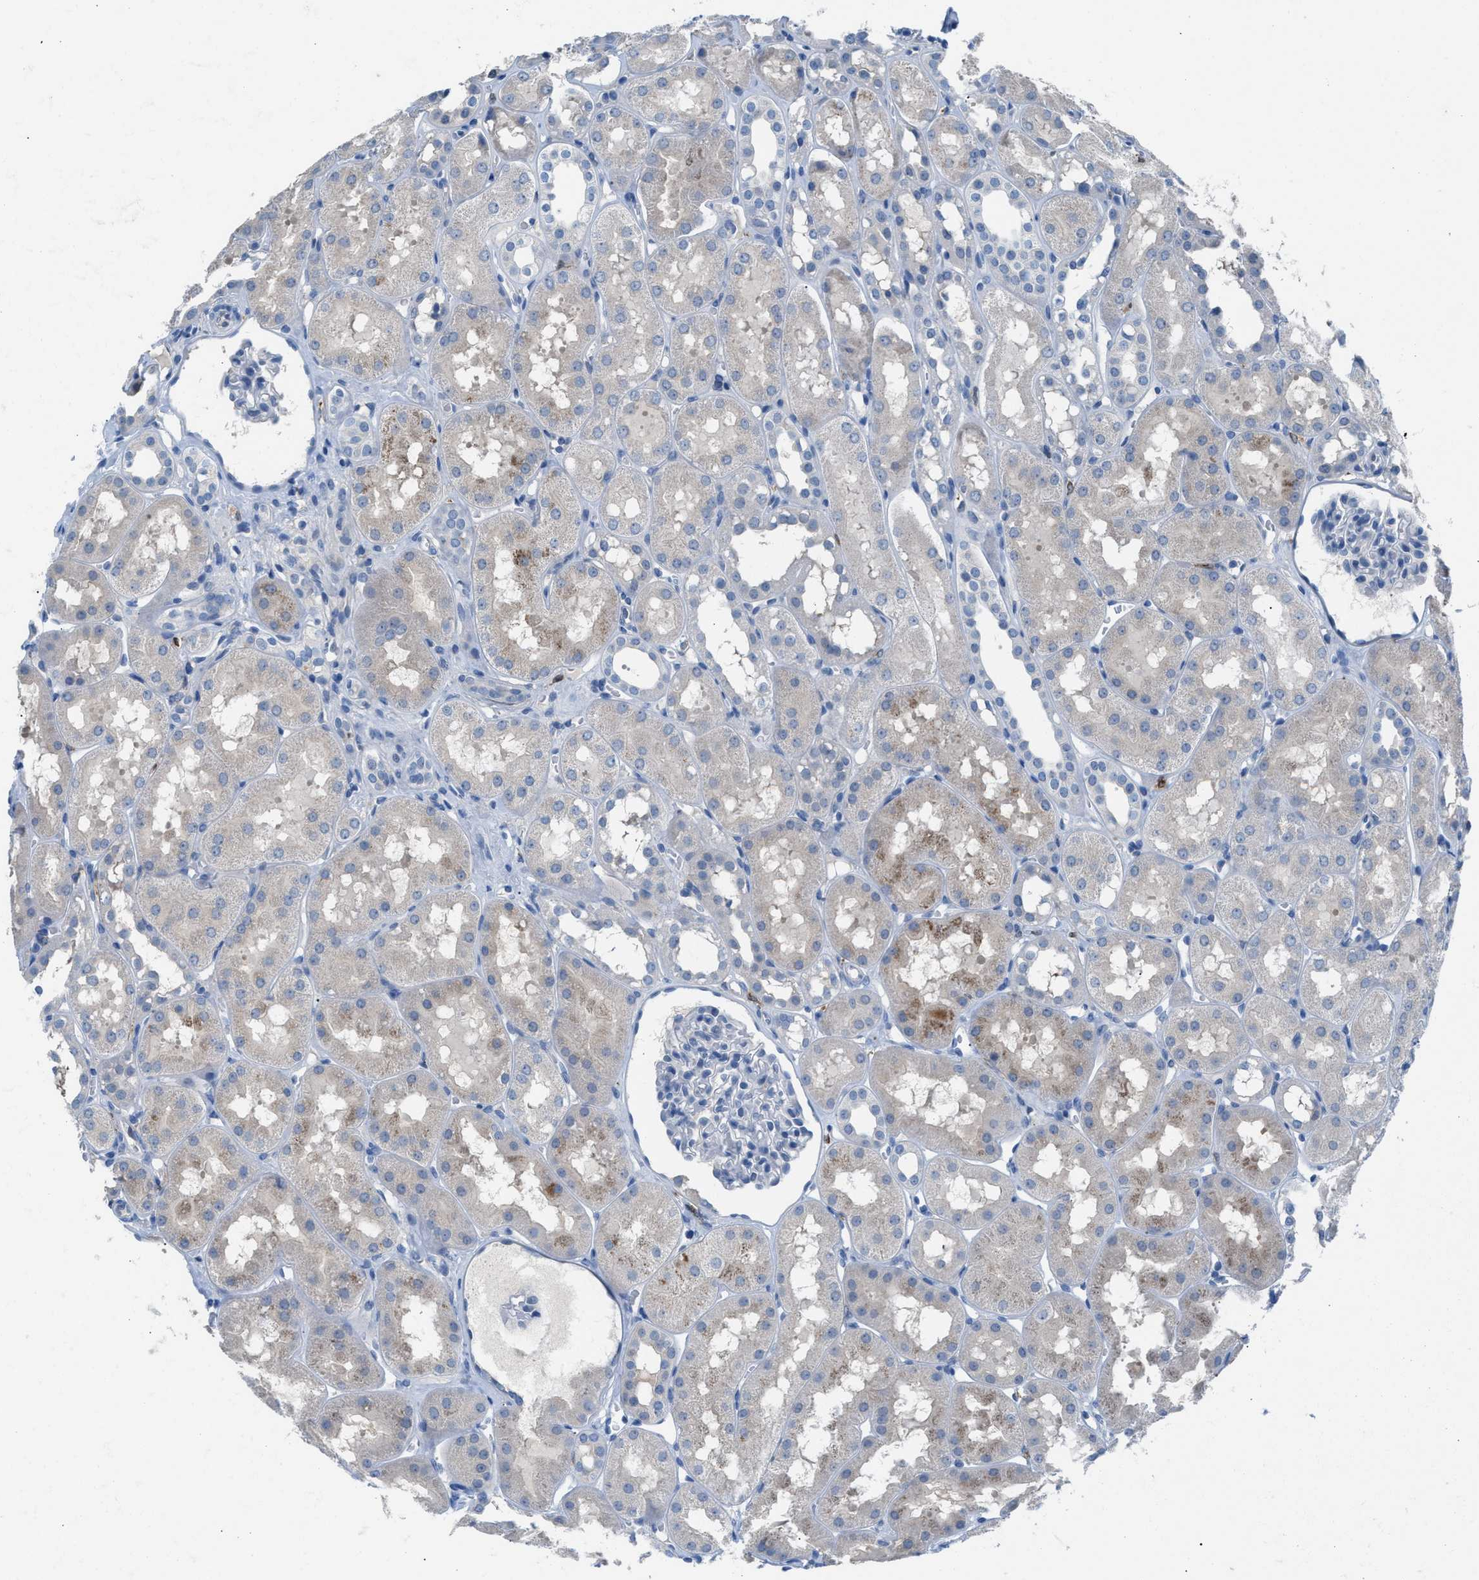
{"staining": {"intensity": "negative", "quantity": "none", "location": "none"}, "tissue": "kidney", "cell_type": "Cells in glomeruli", "image_type": "normal", "snomed": [{"axis": "morphology", "description": "Normal tissue, NOS"}, {"axis": "topography", "description": "Kidney"}, {"axis": "topography", "description": "Urinary bladder"}], "caption": "IHC photomicrograph of normal human kidney stained for a protein (brown), which demonstrates no expression in cells in glomeruli.", "gene": "CLEC10A", "patient": {"sex": "male", "age": 16}}